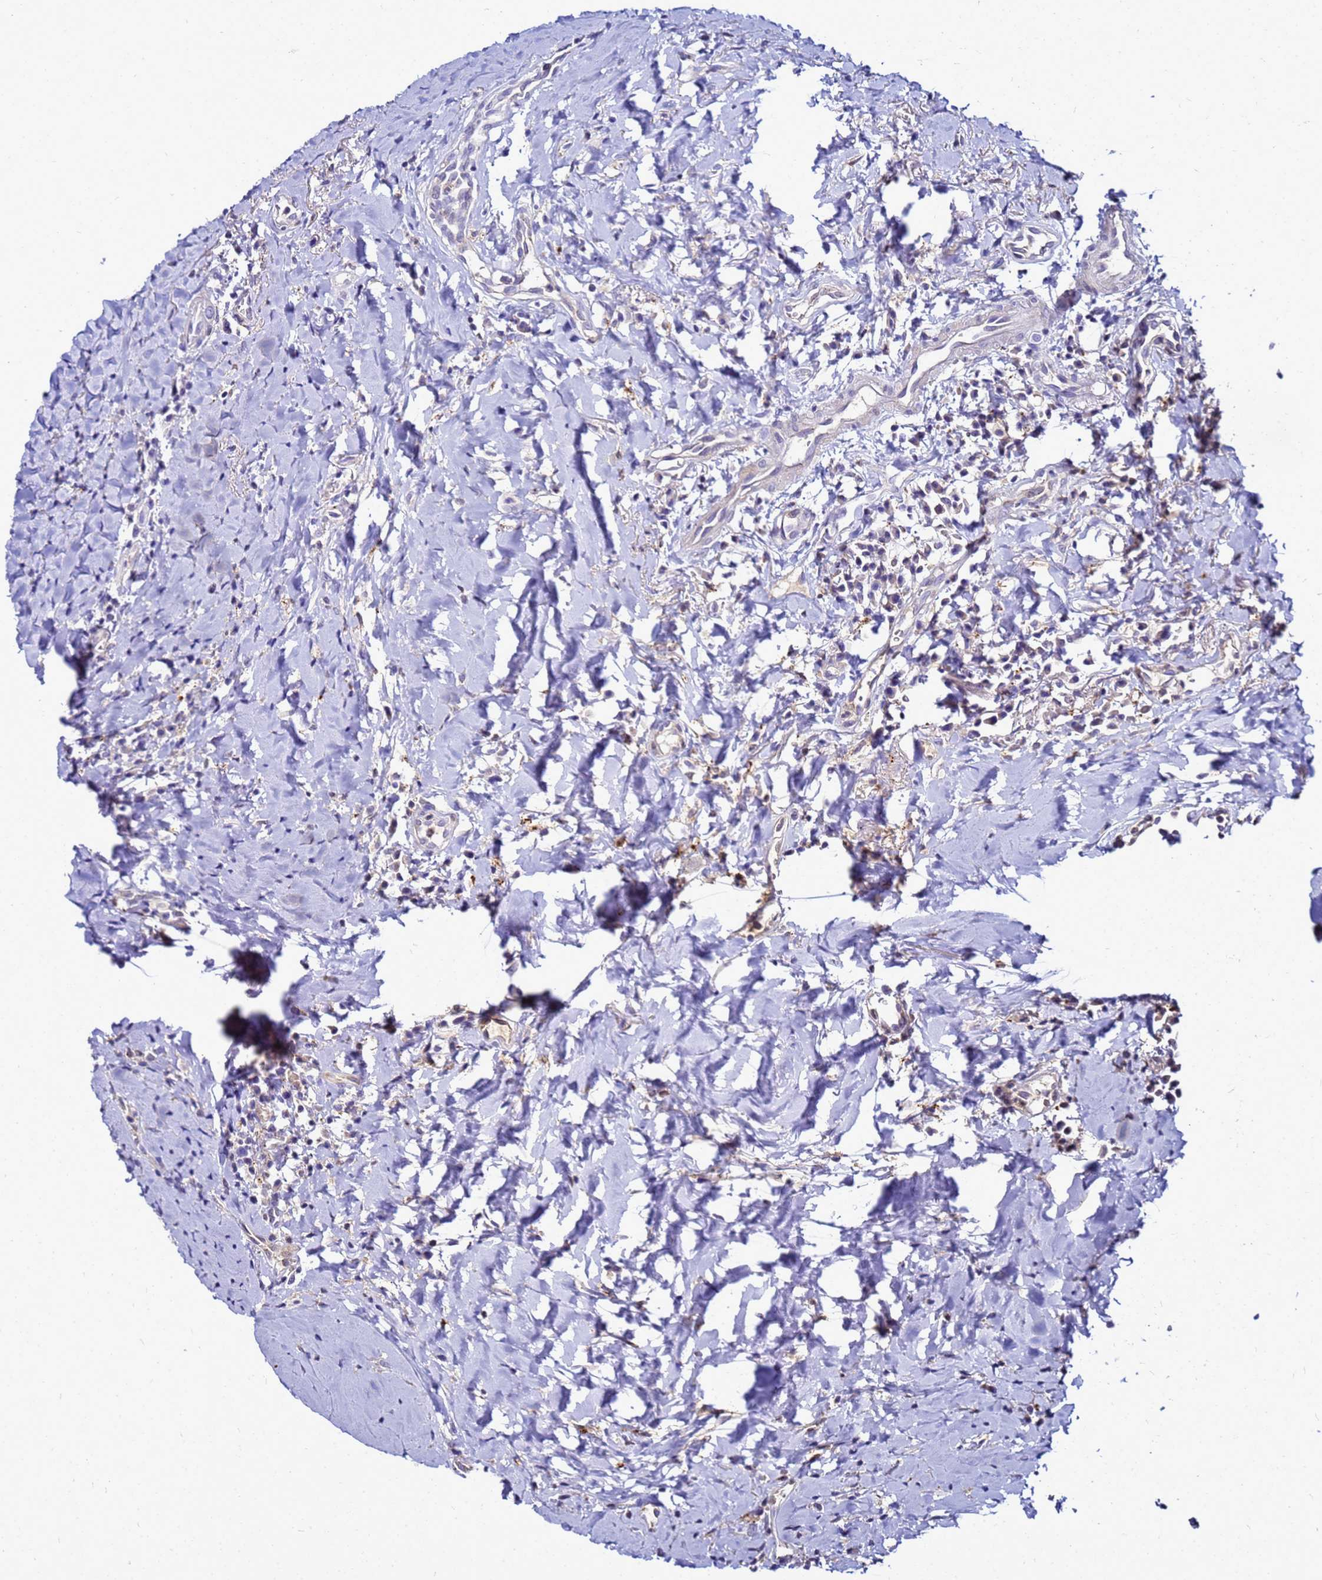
{"staining": {"intensity": "negative", "quantity": "none", "location": "none"}, "tissue": "head and neck cancer", "cell_type": "Tumor cells", "image_type": "cancer", "snomed": [{"axis": "morphology", "description": "Squamous cell carcinoma, NOS"}, {"axis": "topography", "description": "Head-Neck"}], "caption": "The immunohistochemistry micrograph has no significant staining in tumor cells of head and neck cancer tissue.", "gene": "CSTA", "patient": {"sex": "female", "age": 70}}